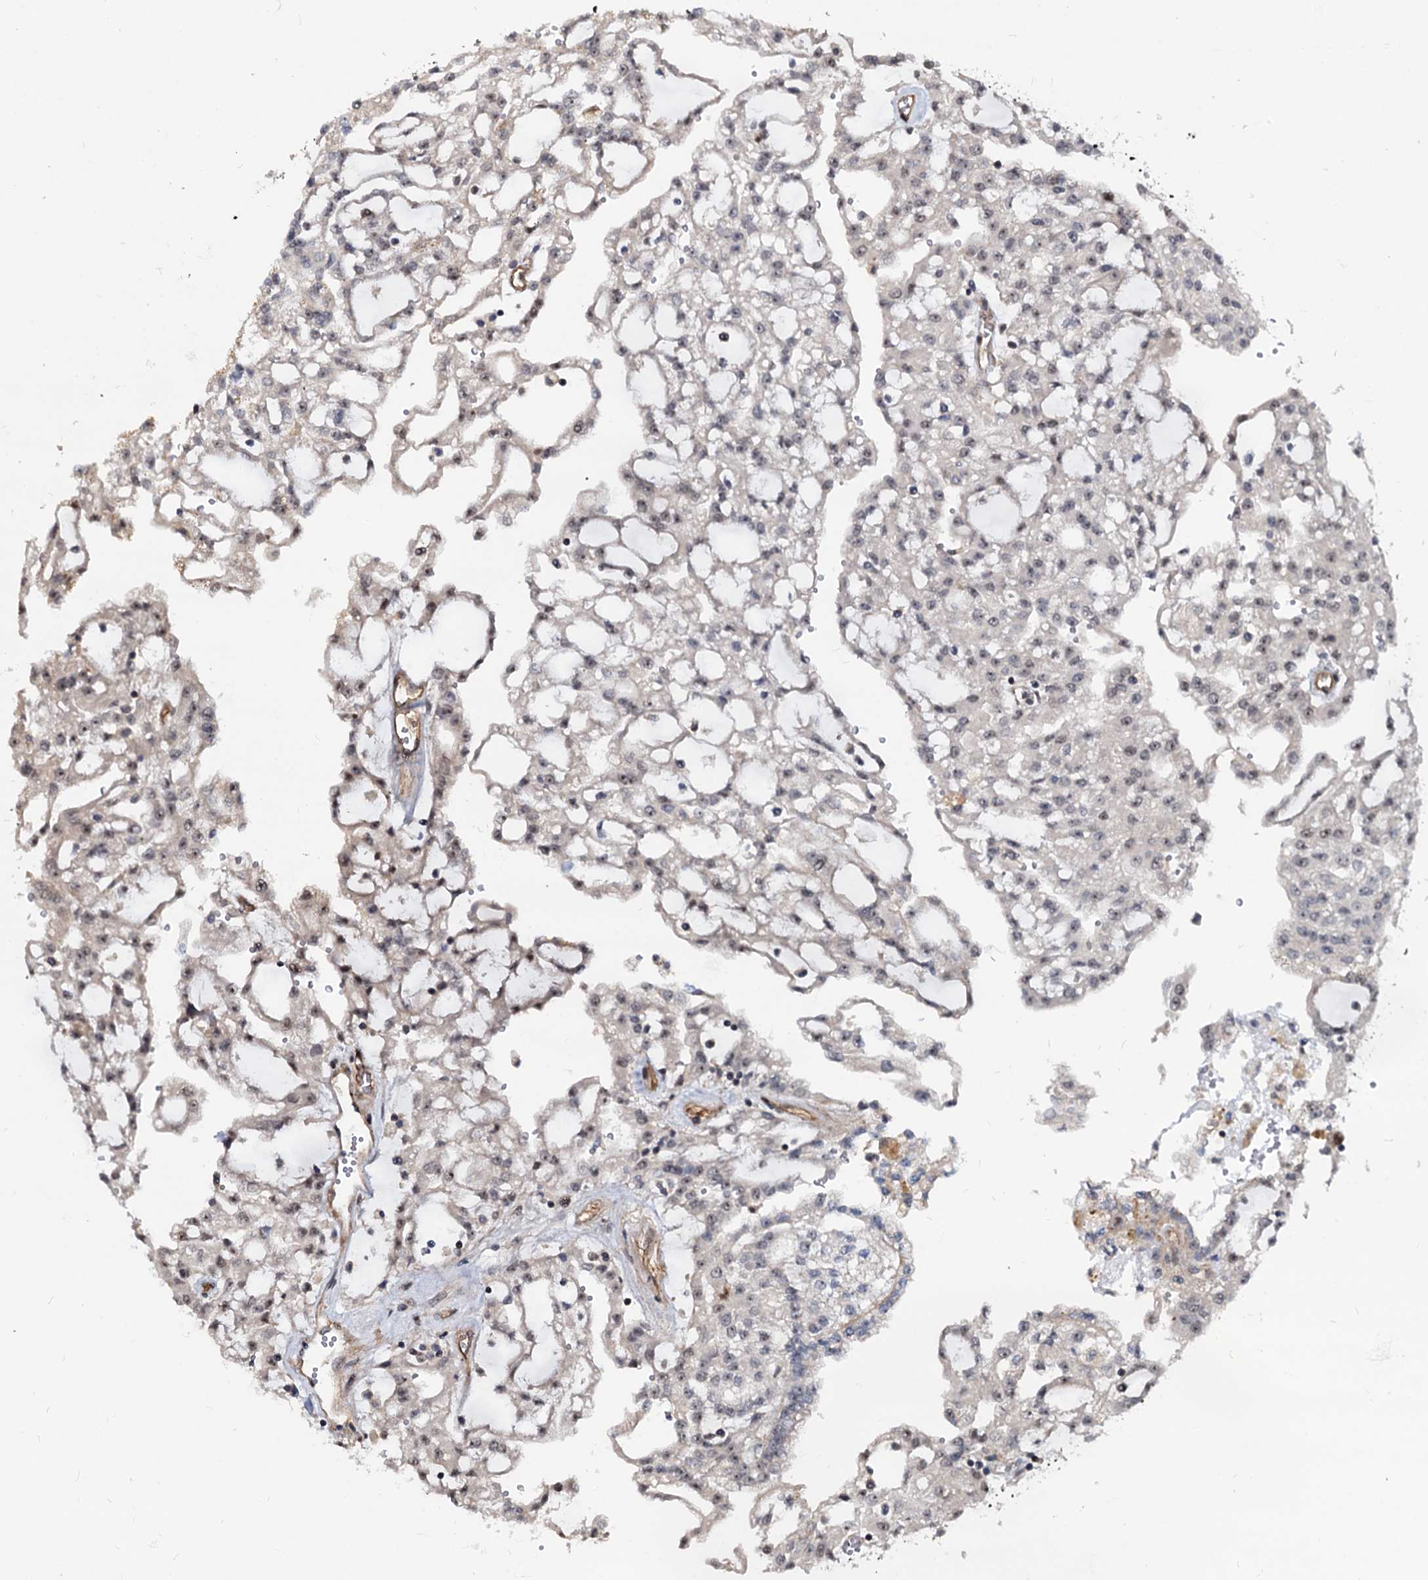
{"staining": {"intensity": "weak", "quantity": "25%-75%", "location": "nuclear"}, "tissue": "renal cancer", "cell_type": "Tumor cells", "image_type": "cancer", "snomed": [{"axis": "morphology", "description": "Adenocarcinoma, NOS"}, {"axis": "topography", "description": "Kidney"}], "caption": "Immunohistochemical staining of human adenocarcinoma (renal) exhibits weak nuclear protein positivity in about 25%-75% of tumor cells.", "gene": "UBLCP1", "patient": {"sex": "male", "age": 63}}